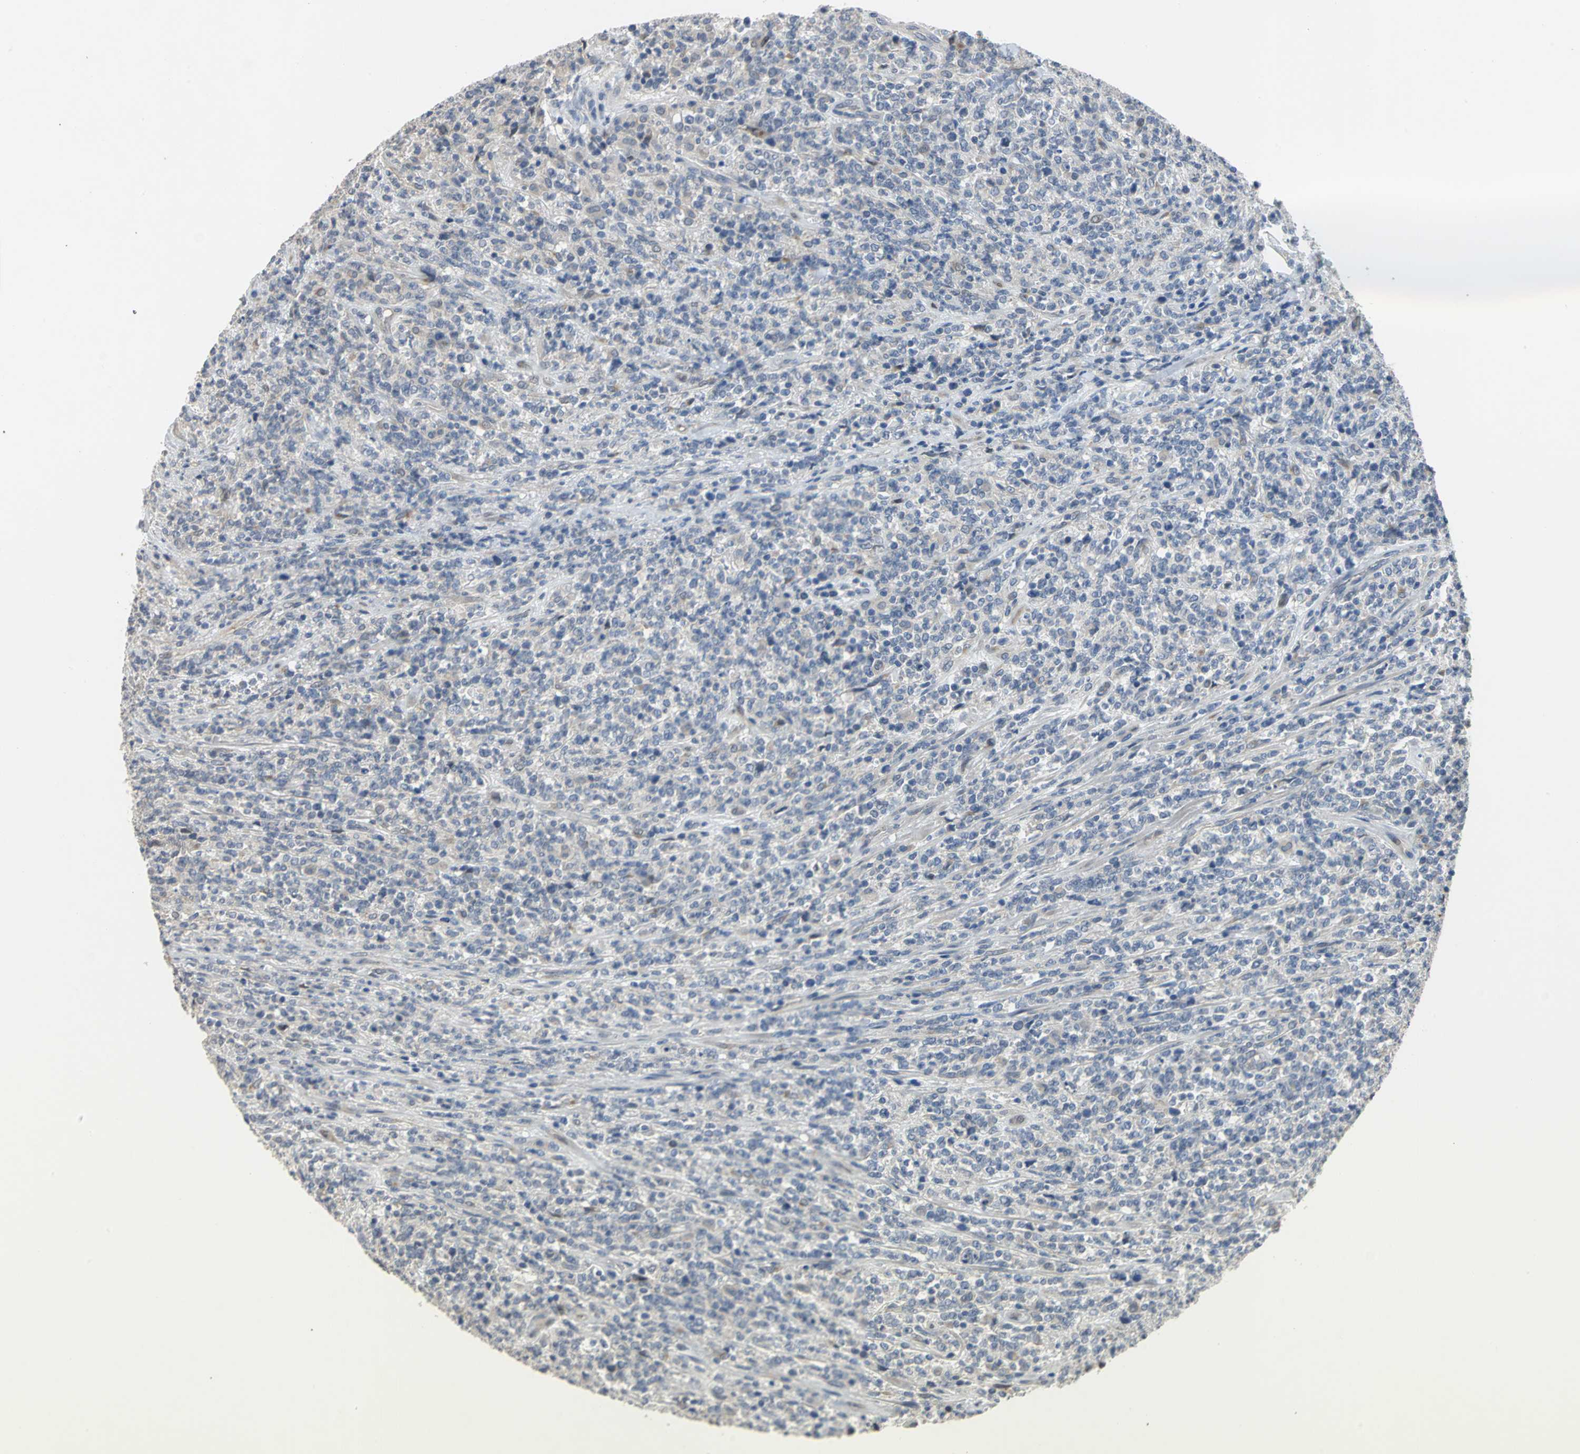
{"staining": {"intensity": "negative", "quantity": "none", "location": "none"}, "tissue": "lymphoma", "cell_type": "Tumor cells", "image_type": "cancer", "snomed": [{"axis": "morphology", "description": "Malignant lymphoma, non-Hodgkin's type, High grade"}, {"axis": "topography", "description": "Soft tissue"}], "caption": "Immunohistochemistry (IHC) image of neoplastic tissue: lymphoma stained with DAB (3,3'-diaminobenzidine) displays no significant protein positivity in tumor cells.", "gene": "IL17RB", "patient": {"sex": "male", "age": 18}}